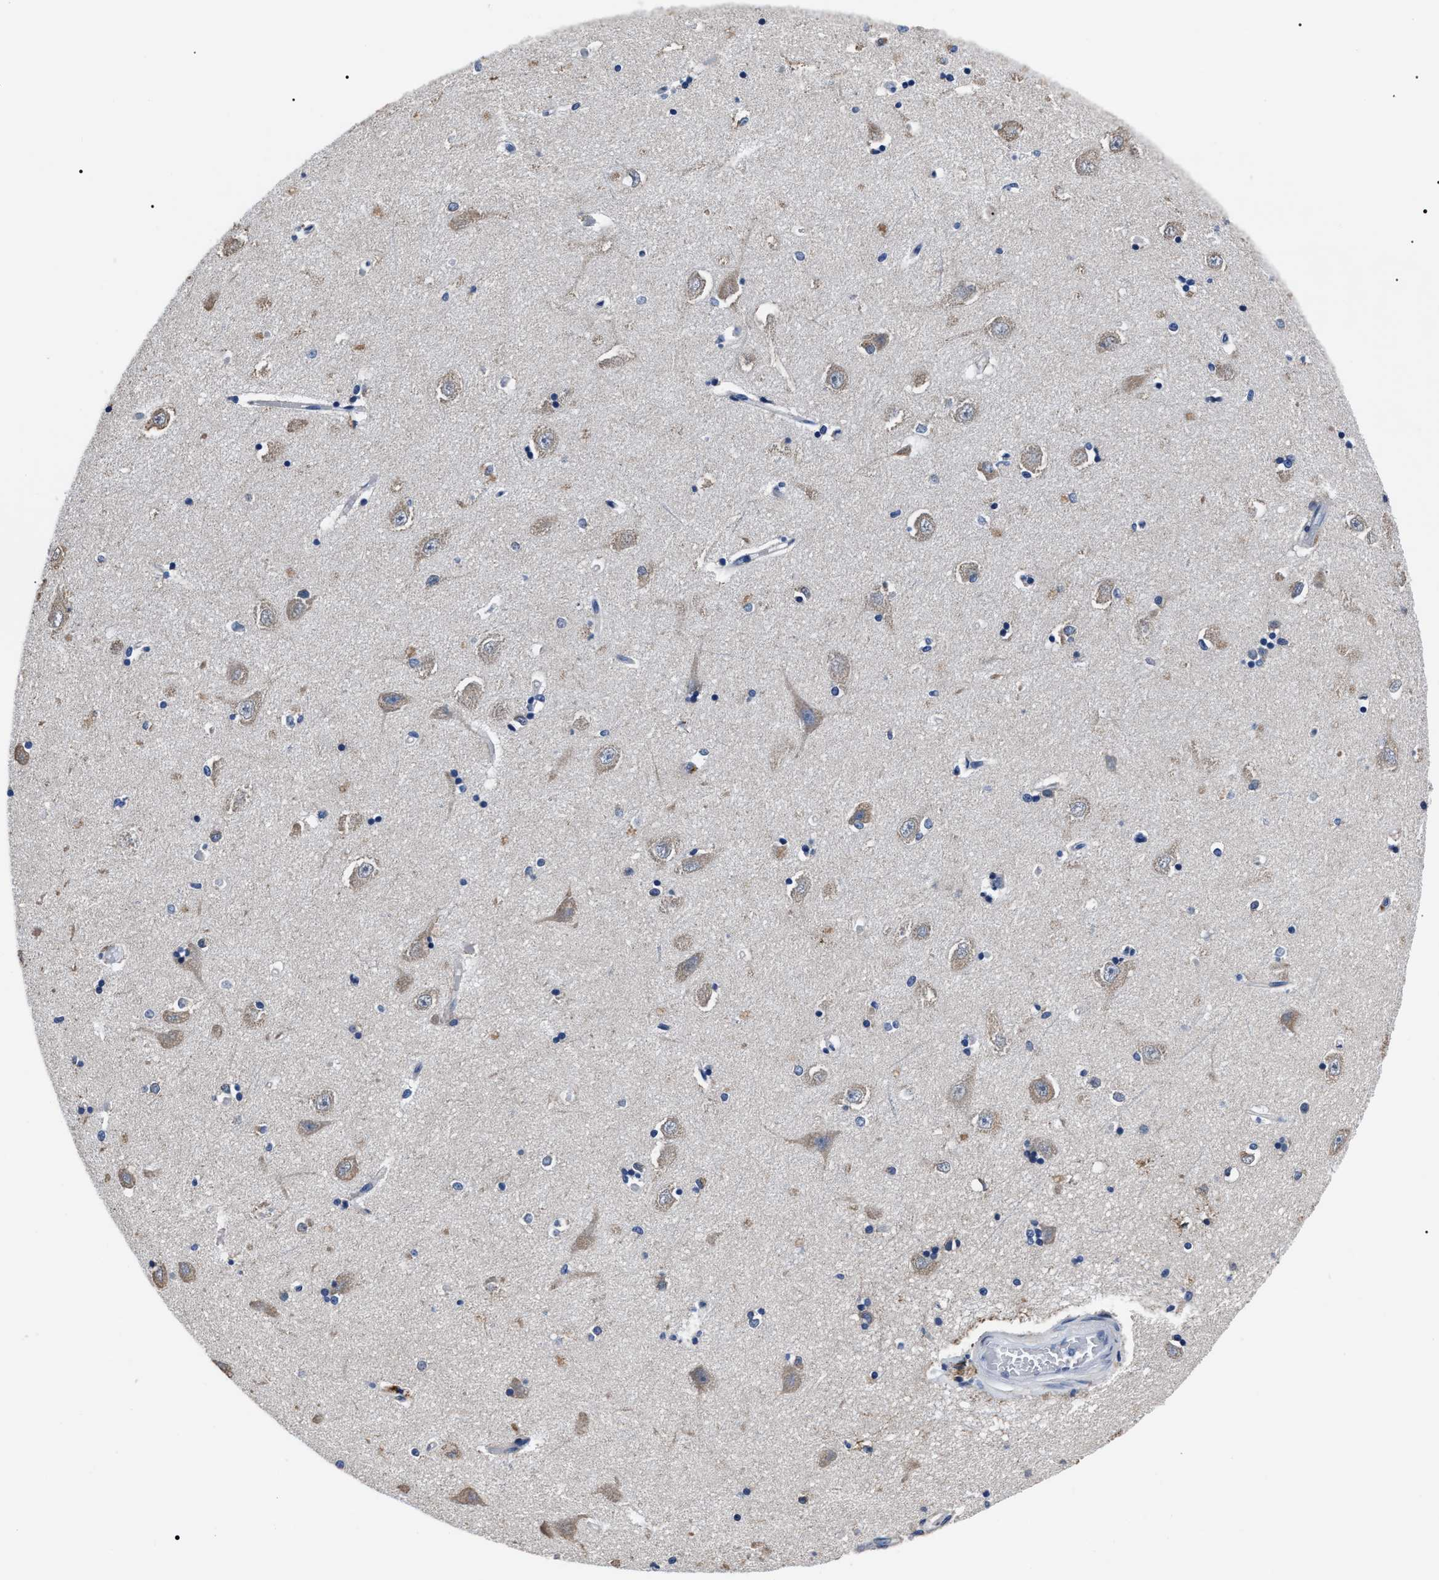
{"staining": {"intensity": "negative", "quantity": "none", "location": "none"}, "tissue": "hippocampus", "cell_type": "Glial cells", "image_type": "normal", "snomed": [{"axis": "morphology", "description": "Normal tissue, NOS"}, {"axis": "topography", "description": "Hippocampus"}], "caption": "This is a histopathology image of immunohistochemistry staining of normal hippocampus, which shows no staining in glial cells. Brightfield microscopy of IHC stained with DAB (3,3'-diaminobenzidine) (brown) and hematoxylin (blue), captured at high magnification.", "gene": "LRRC14", "patient": {"sex": "male", "age": 45}}